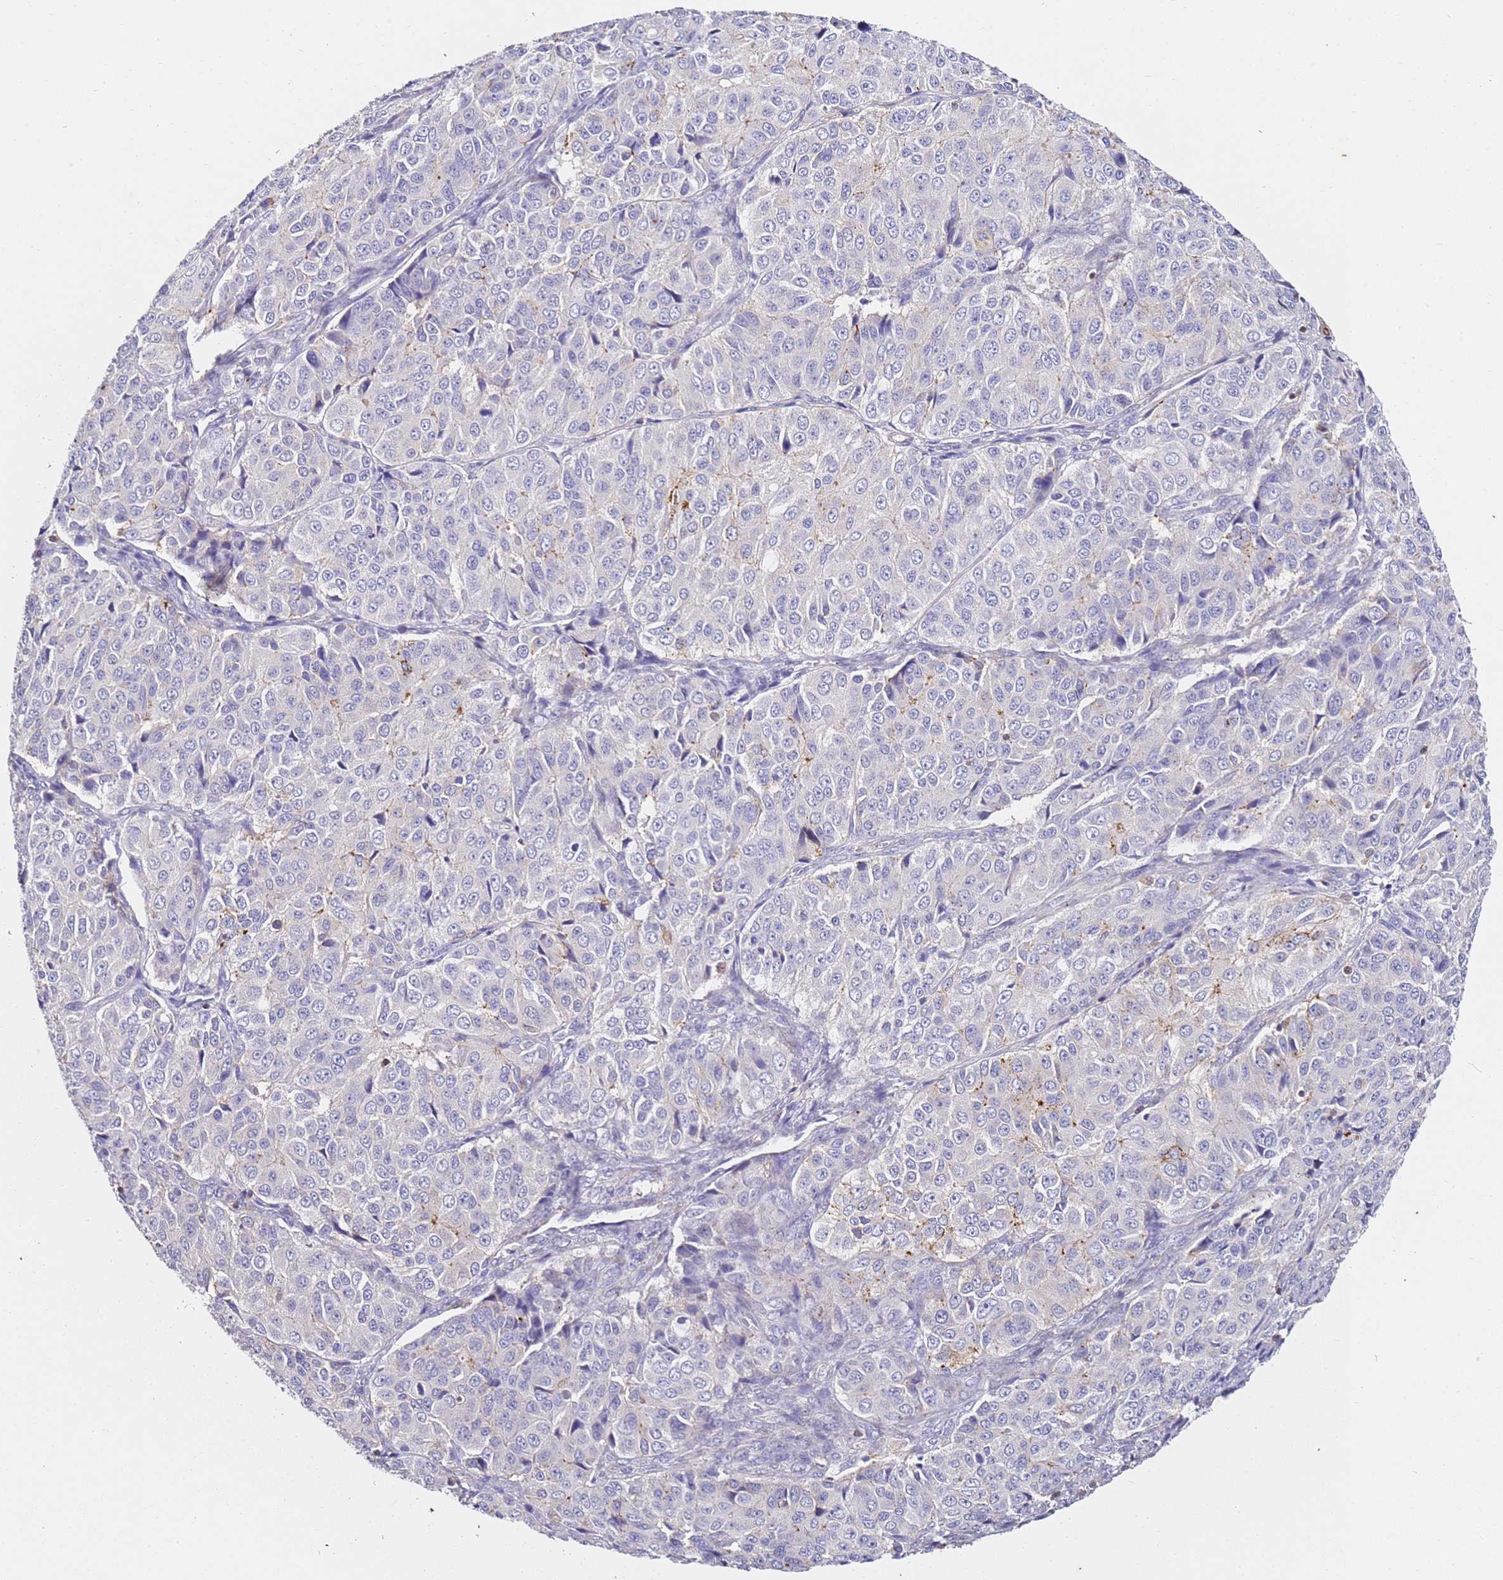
{"staining": {"intensity": "negative", "quantity": "none", "location": "none"}, "tissue": "ovarian cancer", "cell_type": "Tumor cells", "image_type": "cancer", "snomed": [{"axis": "morphology", "description": "Carcinoma, endometroid"}, {"axis": "topography", "description": "Ovary"}], "caption": "An immunohistochemistry image of ovarian endometroid carcinoma is shown. There is no staining in tumor cells of ovarian endometroid carcinoma.", "gene": "ZNF671", "patient": {"sex": "female", "age": 51}}